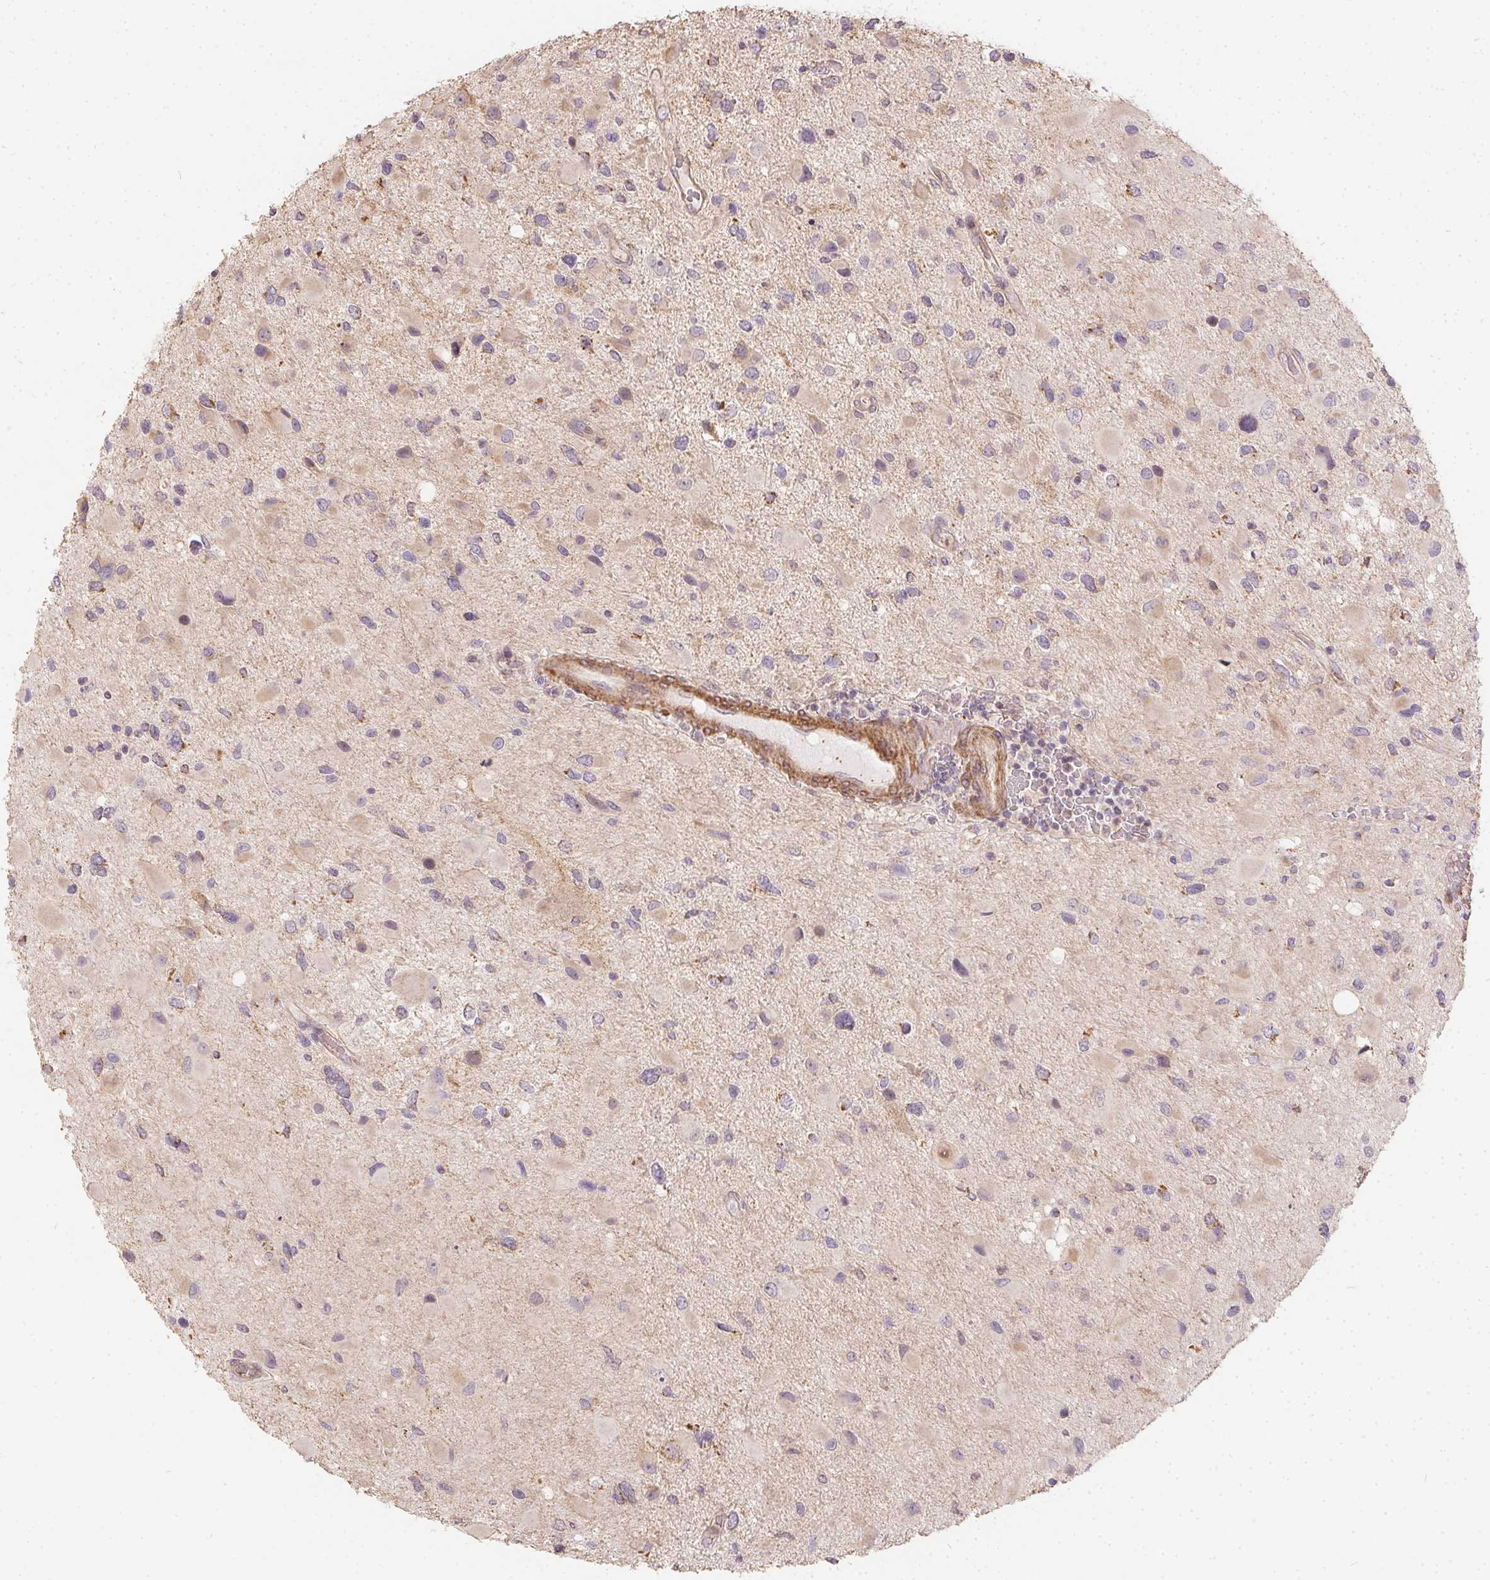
{"staining": {"intensity": "negative", "quantity": "none", "location": "none"}, "tissue": "glioma", "cell_type": "Tumor cells", "image_type": "cancer", "snomed": [{"axis": "morphology", "description": "Glioma, malignant, Low grade"}, {"axis": "topography", "description": "Brain"}], "caption": "IHC of human malignant glioma (low-grade) exhibits no positivity in tumor cells. The staining was performed using DAB to visualize the protein expression in brown, while the nuclei were stained in blue with hematoxylin (Magnification: 20x).", "gene": "REV3L", "patient": {"sex": "female", "age": 32}}